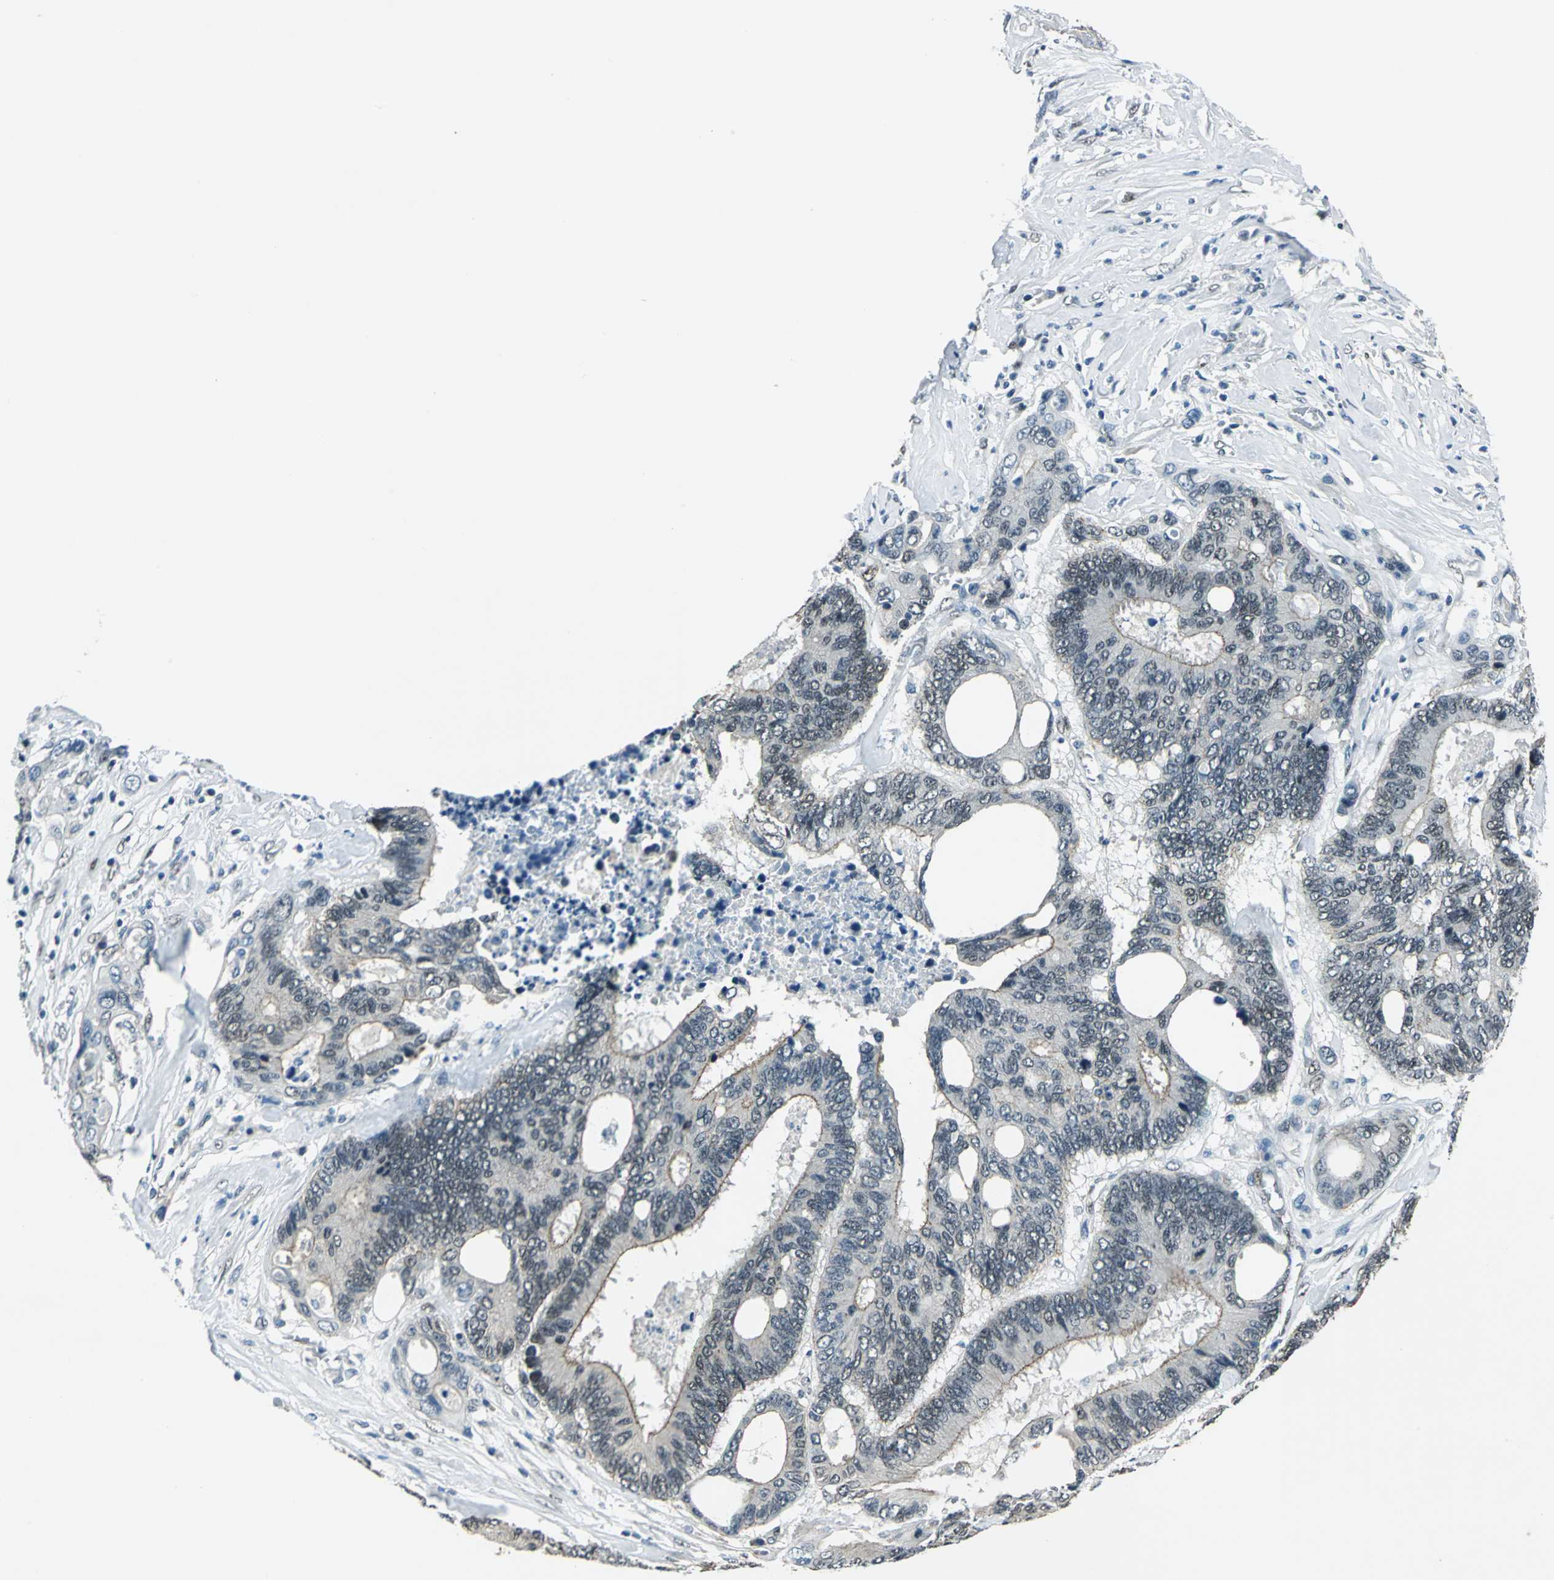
{"staining": {"intensity": "weak", "quantity": "25%-75%", "location": "cytoplasmic/membranous,nuclear"}, "tissue": "colorectal cancer", "cell_type": "Tumor cells", "image_type": "cancer", "snomed": [{"axis": "morphology", "description": "Adenocarcinoma, NOS"}, {"axis": "topography", "description": "Rectum"}], "caption": "Protein staining of colorectal adenocarcinoma tissue exhibits weak cytoplasmic/membranous and nuclear expression in approximately 25%-75% of tumor cells. The staining was performed using DAB to visualize the protein expression in brown, while the nuclei were stained in blue with hematoxylin (Magnification: 20x).", "gene": "NFIA", "patient": {"sex": "male", "age": 55}}